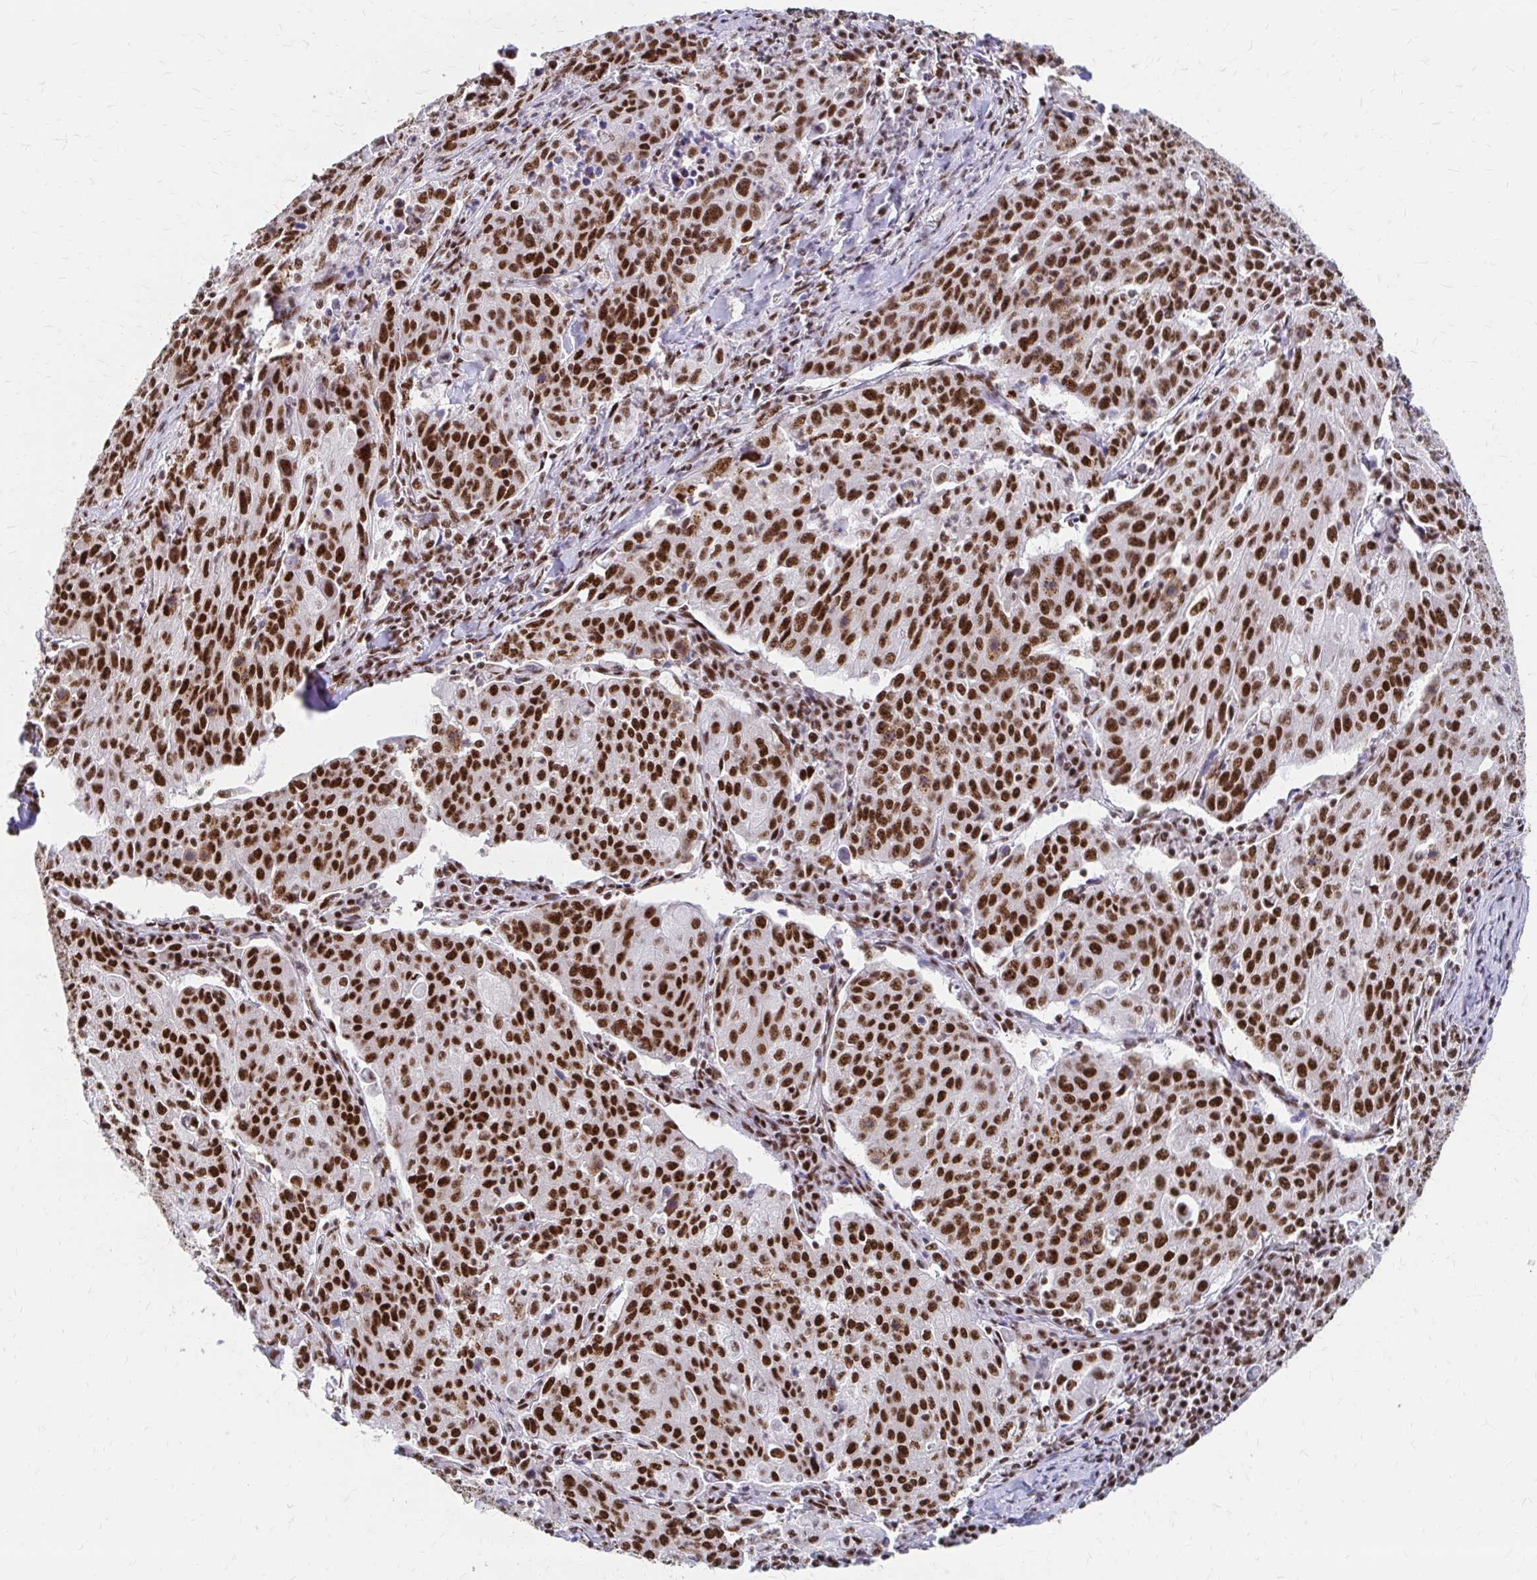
{"staining": {"intensity": "strong", "quantity": ">75%", "location": "nuclear"}, "tissue": "lung cancer", "cell_type": "Tumor cells", "image_type": "cancer", "snomed": [{"axis": "morphology", "description": "Squamous cell carcinoma, NOS"}, {"axis": "morphology", "description": "Squamous cell carcinoma, metastatic, NOS"}, {"axis": "topography", "description": "Bronchus"}, {"axis": "topography", "description": "Lung"}], "caption": "Immunohistochemical staining of human lung cancer (squamous cell carcinoma) shows strong nuclear protein positivity in approximately >75% of tumor cells.", "gene": "CNKSR3", "patient": {"sex": "male", "age": 62}}